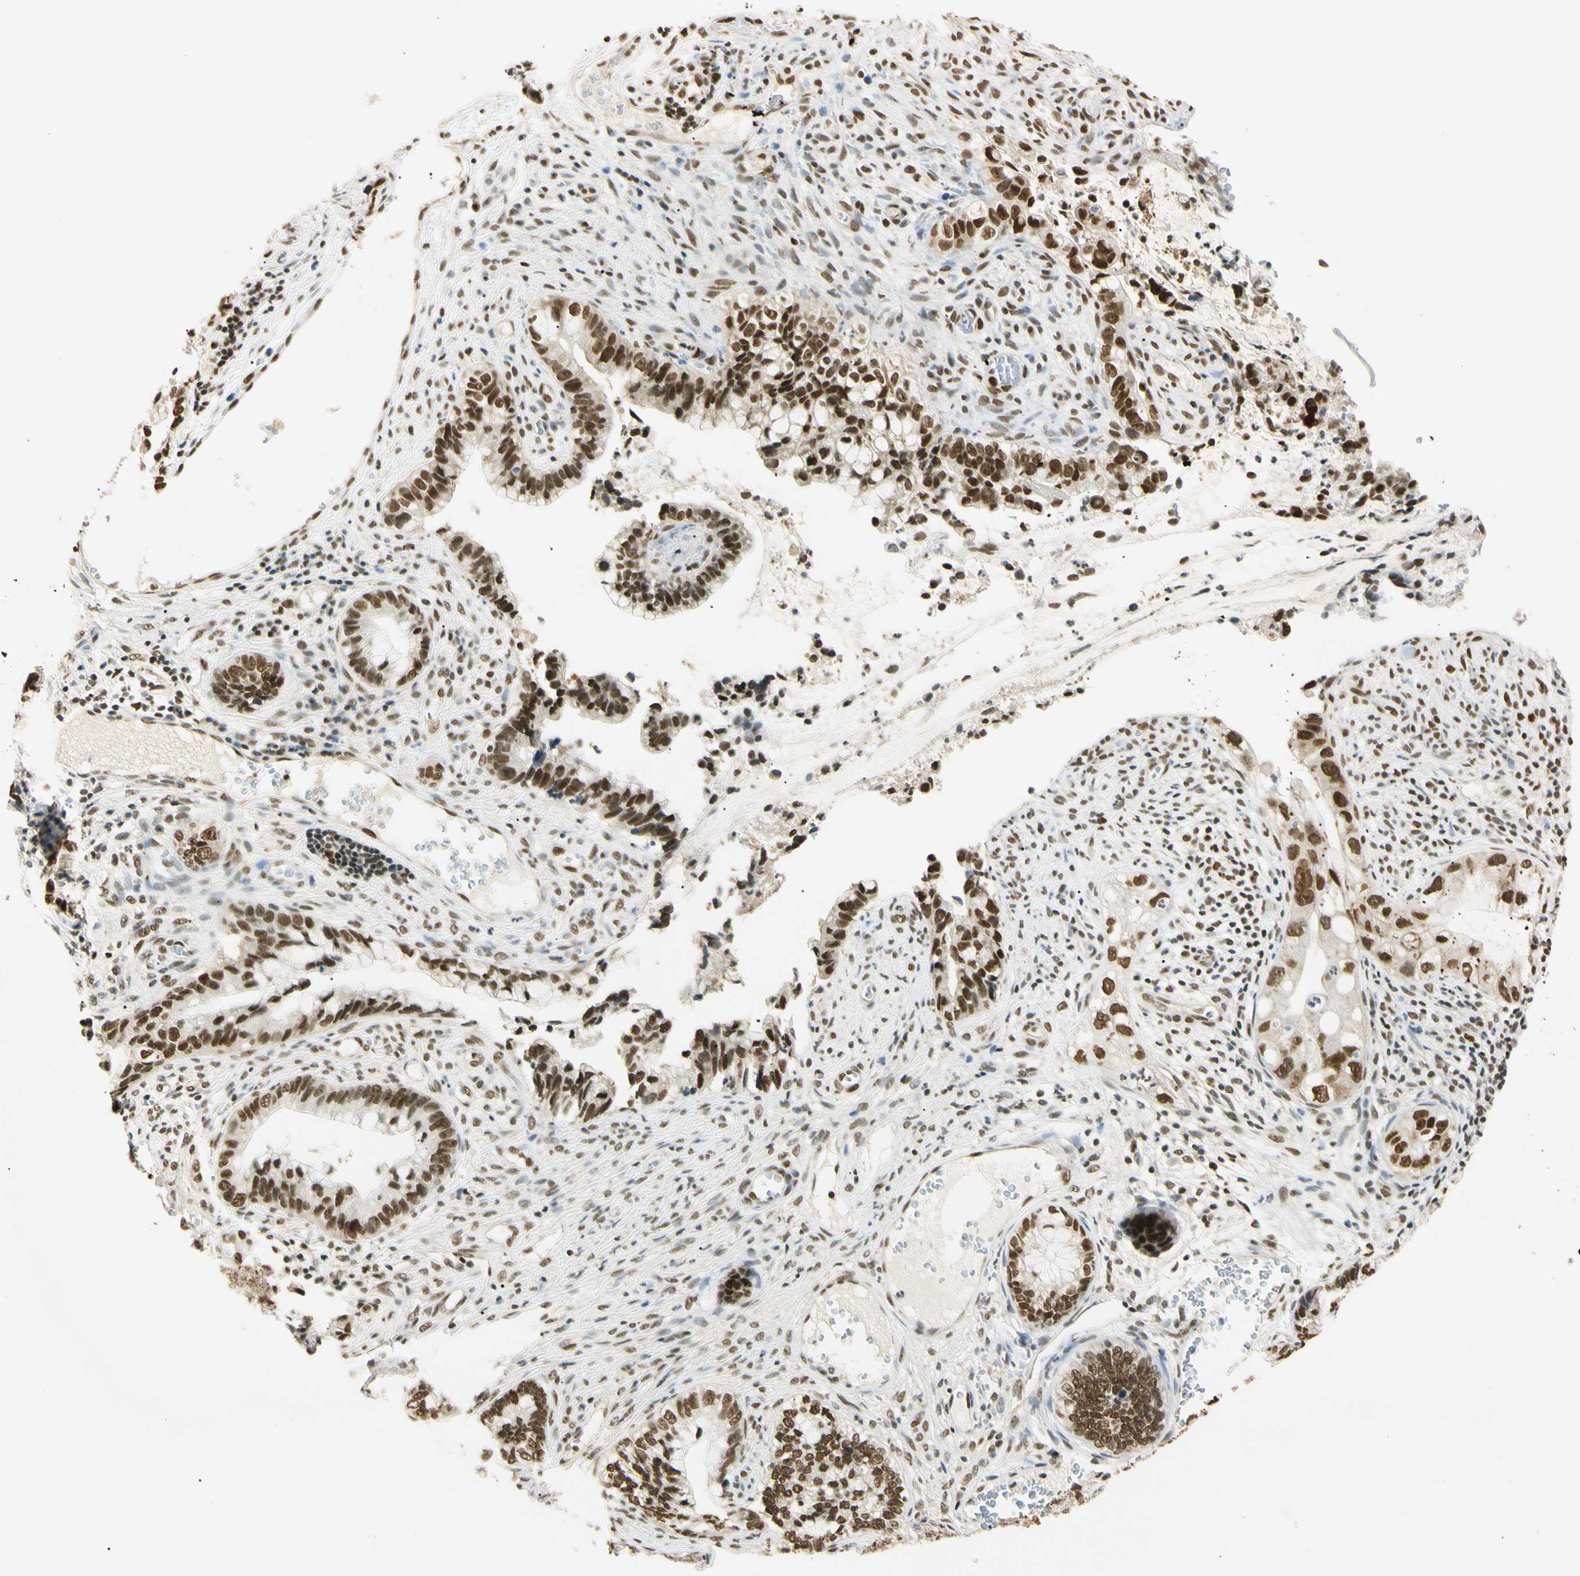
{"staining": {"intensity": "strong", "quantity": ">75%", "location": "nuclear"}, "tissue": "cervical cancer", "cell_type": "Tumor cells", "image_type": "cancer", "snomed": [{"axis": "morphology", "description": "Adenocarcinoma, NOS"}, {"axis": "topography", "description": "Cervix"}], "caption": "A brown stain labels strong nuclear expression of a protein in human adenocarcinoma (cervical) tumor cells. The staining is performed using DAB brown chromogen to label protein expression. The nuclei are counter-stained blue using hematoxylin.", "gene": "SMARCA5", "patient": {"sex": "female", "age": 44}}